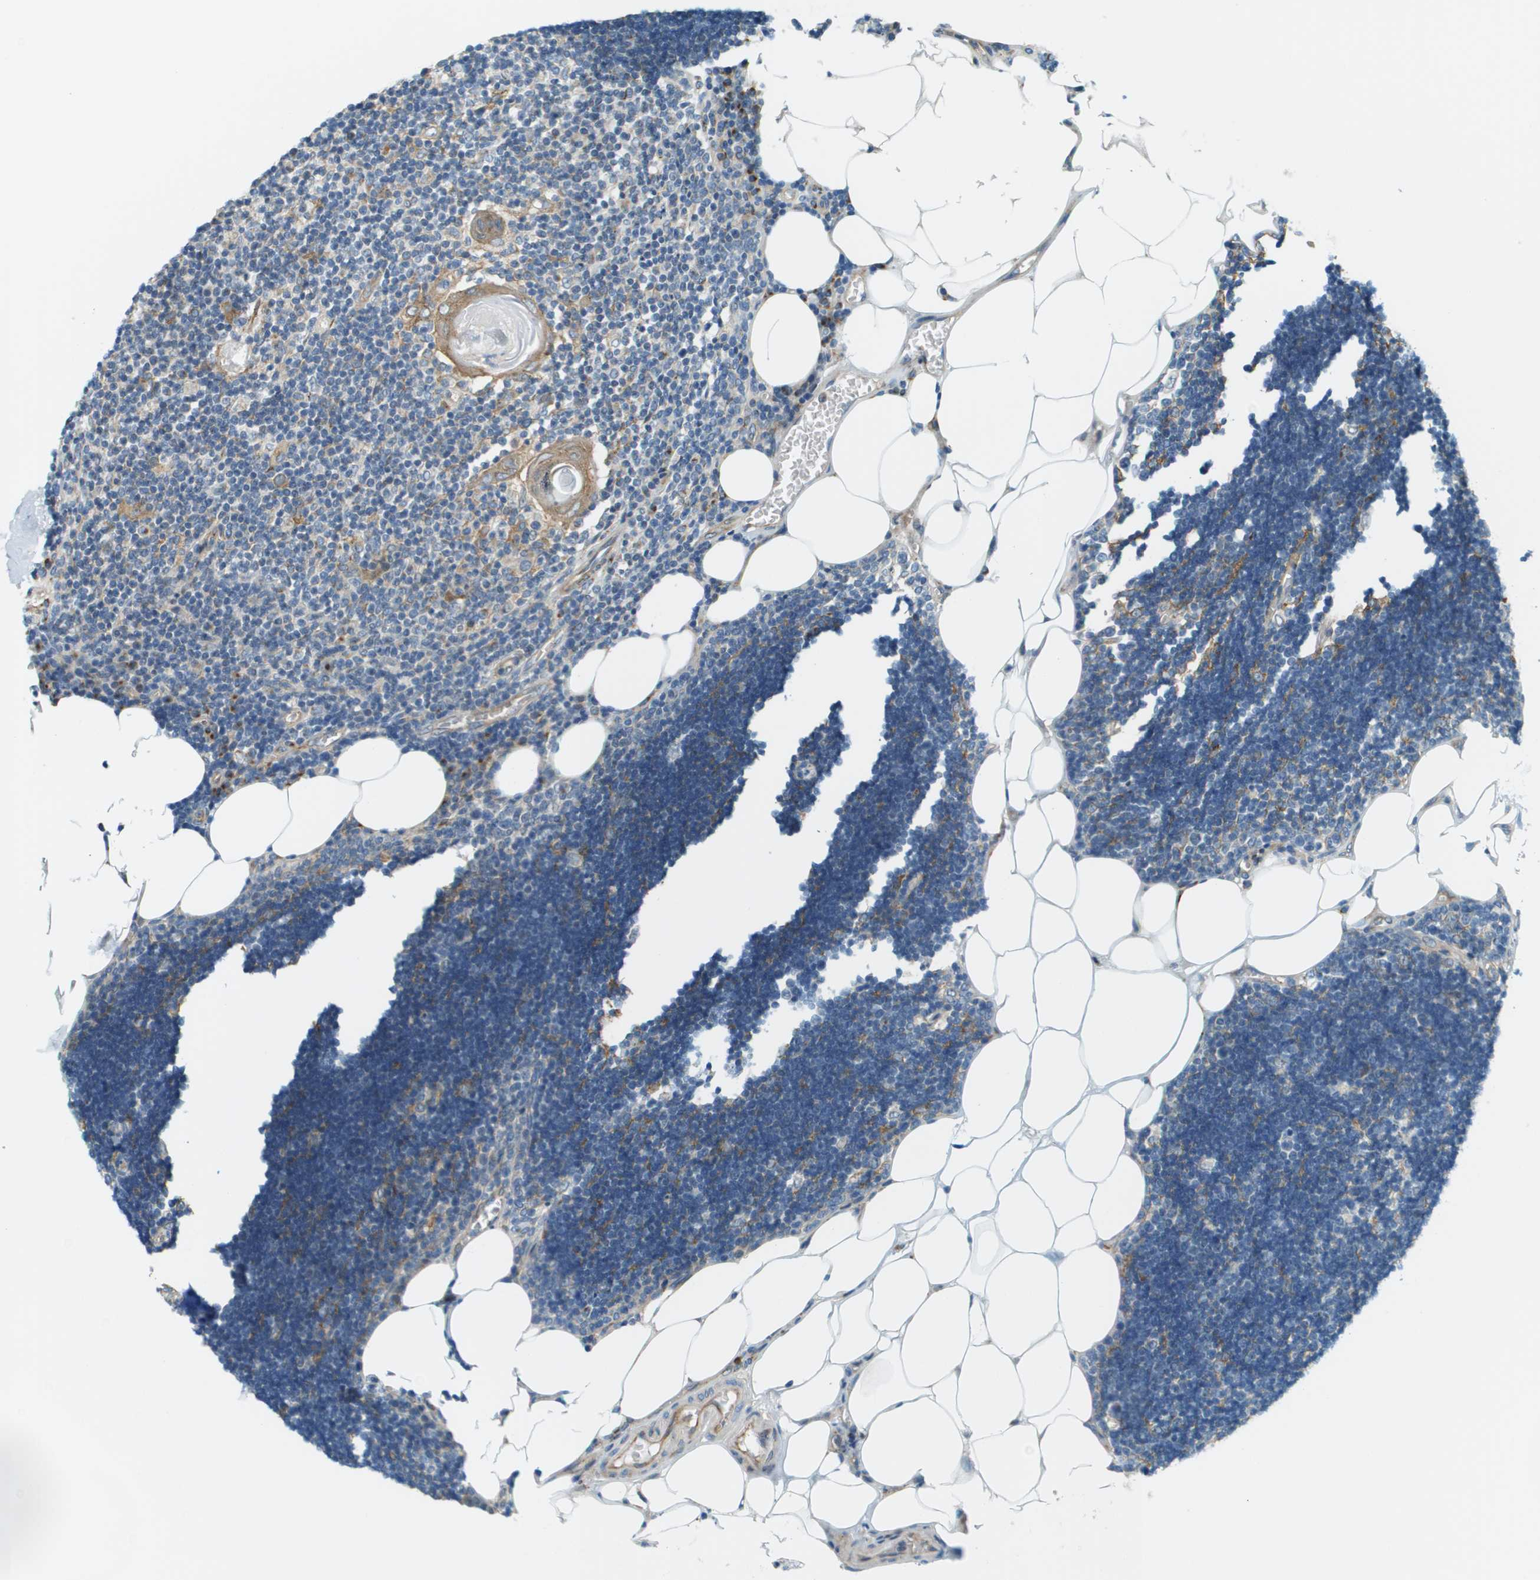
{"staining": {"intensity": "weak", "quantity": "25%-75%", "location": "cytoplasmic/membranous"}, "tissue": "lymph node", "cell_type": "Germinal center cells", "image_type": "normal", "snomed": [{"axis": "morphology", "description": "Normal tissue, NOS"}, {"axis": "topography", "description": "Lymph node"}], "caption": "Lymph node stained with immunohistochemistry (IHC) shows weak cytoplasmic/membranous positivity in approximately 25%-75% of germinal center cells. Nuclei are stained in blue.", "gene": "ACBD3", "patient": {"sex": "male", "age": 33}}